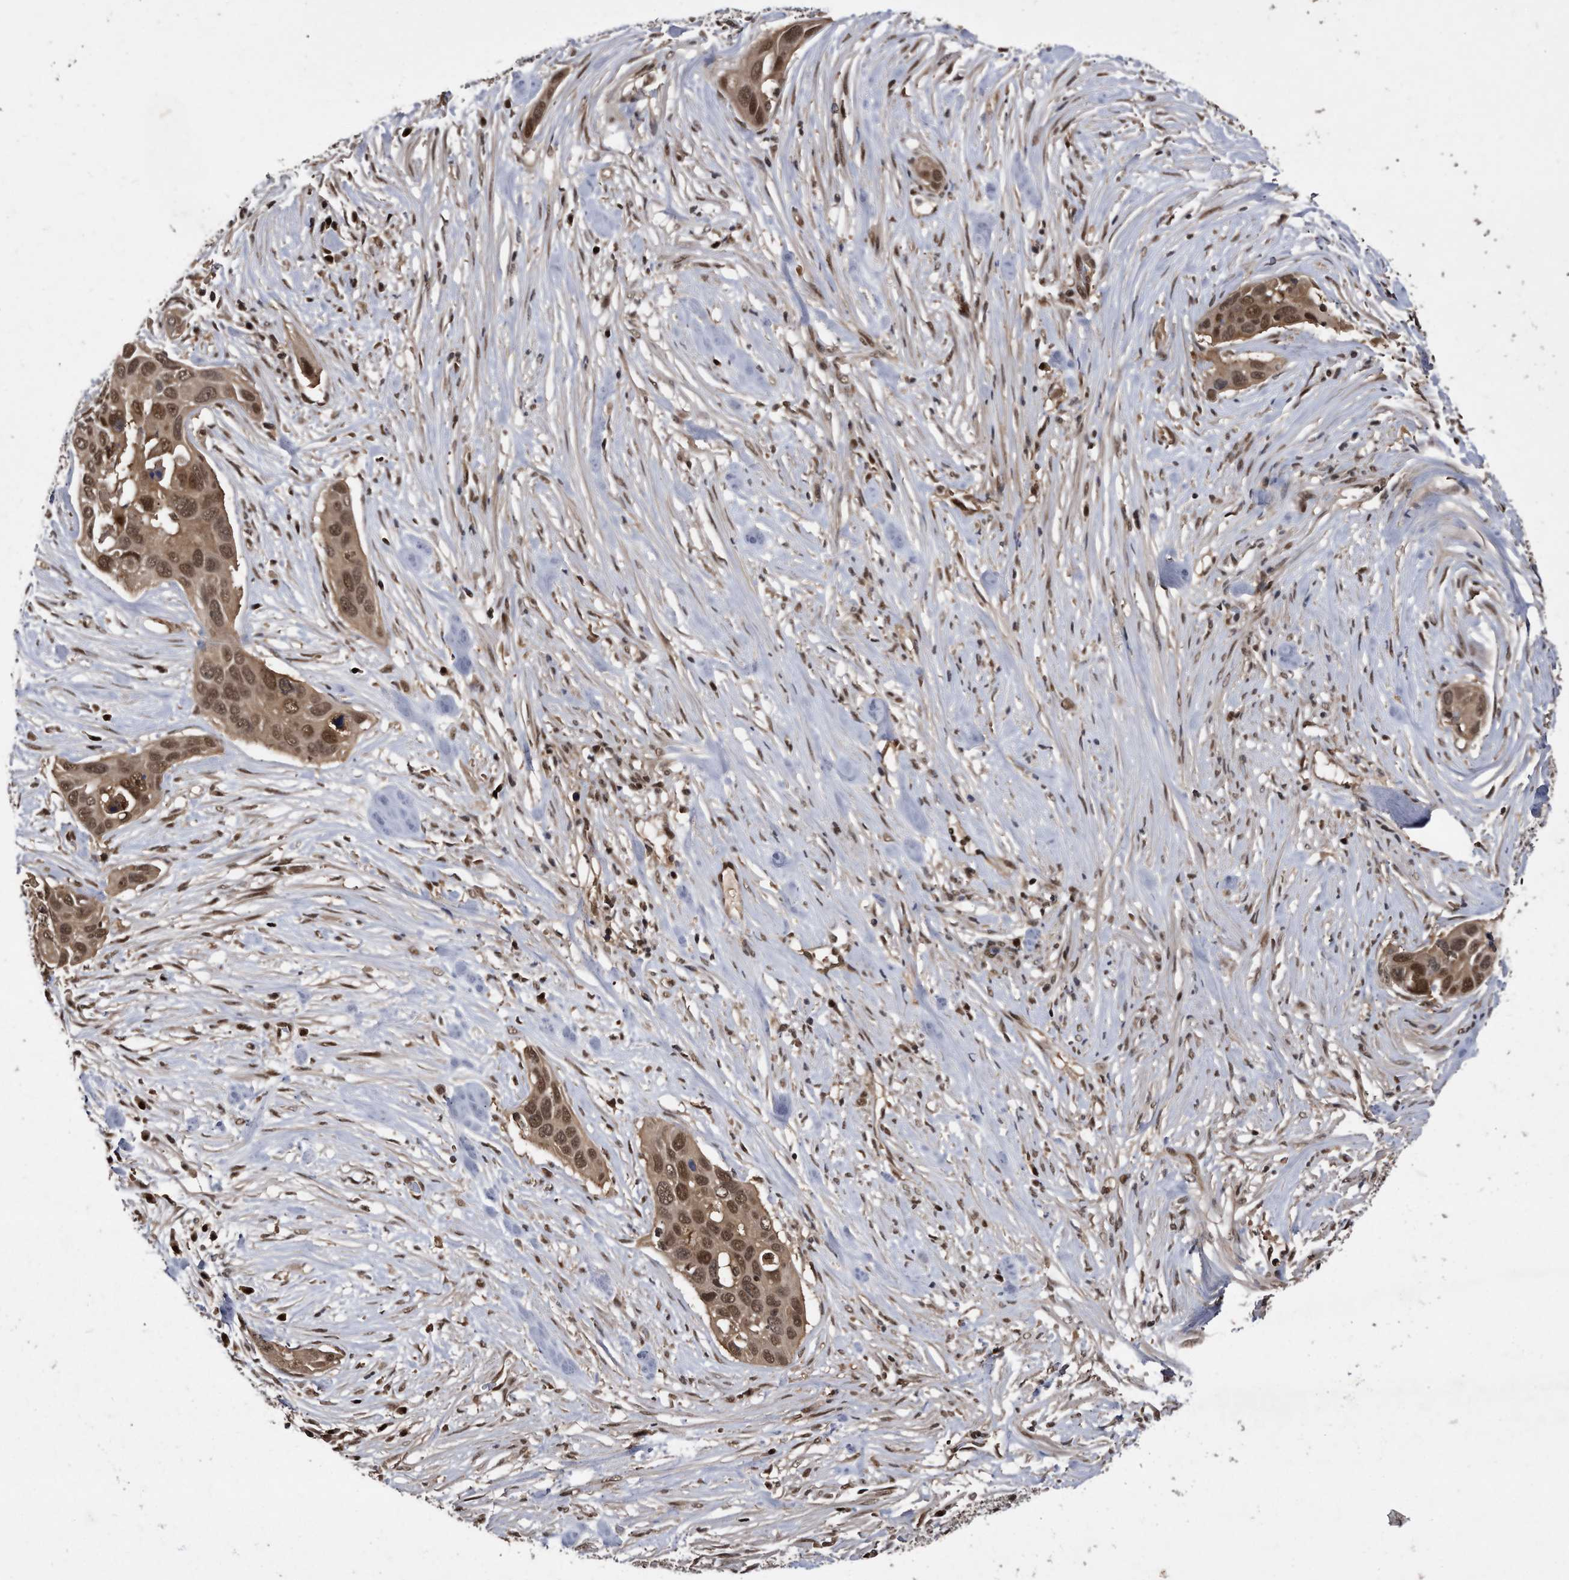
{"staining": {"intensity": "moderate", "quantity": ">75%", "location": "cytoplasmic/membranous,nuclear"}, "tissue": "pancreatic cancer", "cell_type": "Tumor cells", "image_type": "cancer", "snomed": [{"axis": "morphology", "description": "Adenocarcinoma, NOS"}, {"axis": "topography", "description": "Pancreas"}], "caption": "Pancreatic cancer stained for a protein (brown) displays moderate cytoplasmic/membranous and nuclear positive expression in approximately >75% of tumor cells.", "gene": "RAD23B", "patient": {"sex": "female", "age": 60}}